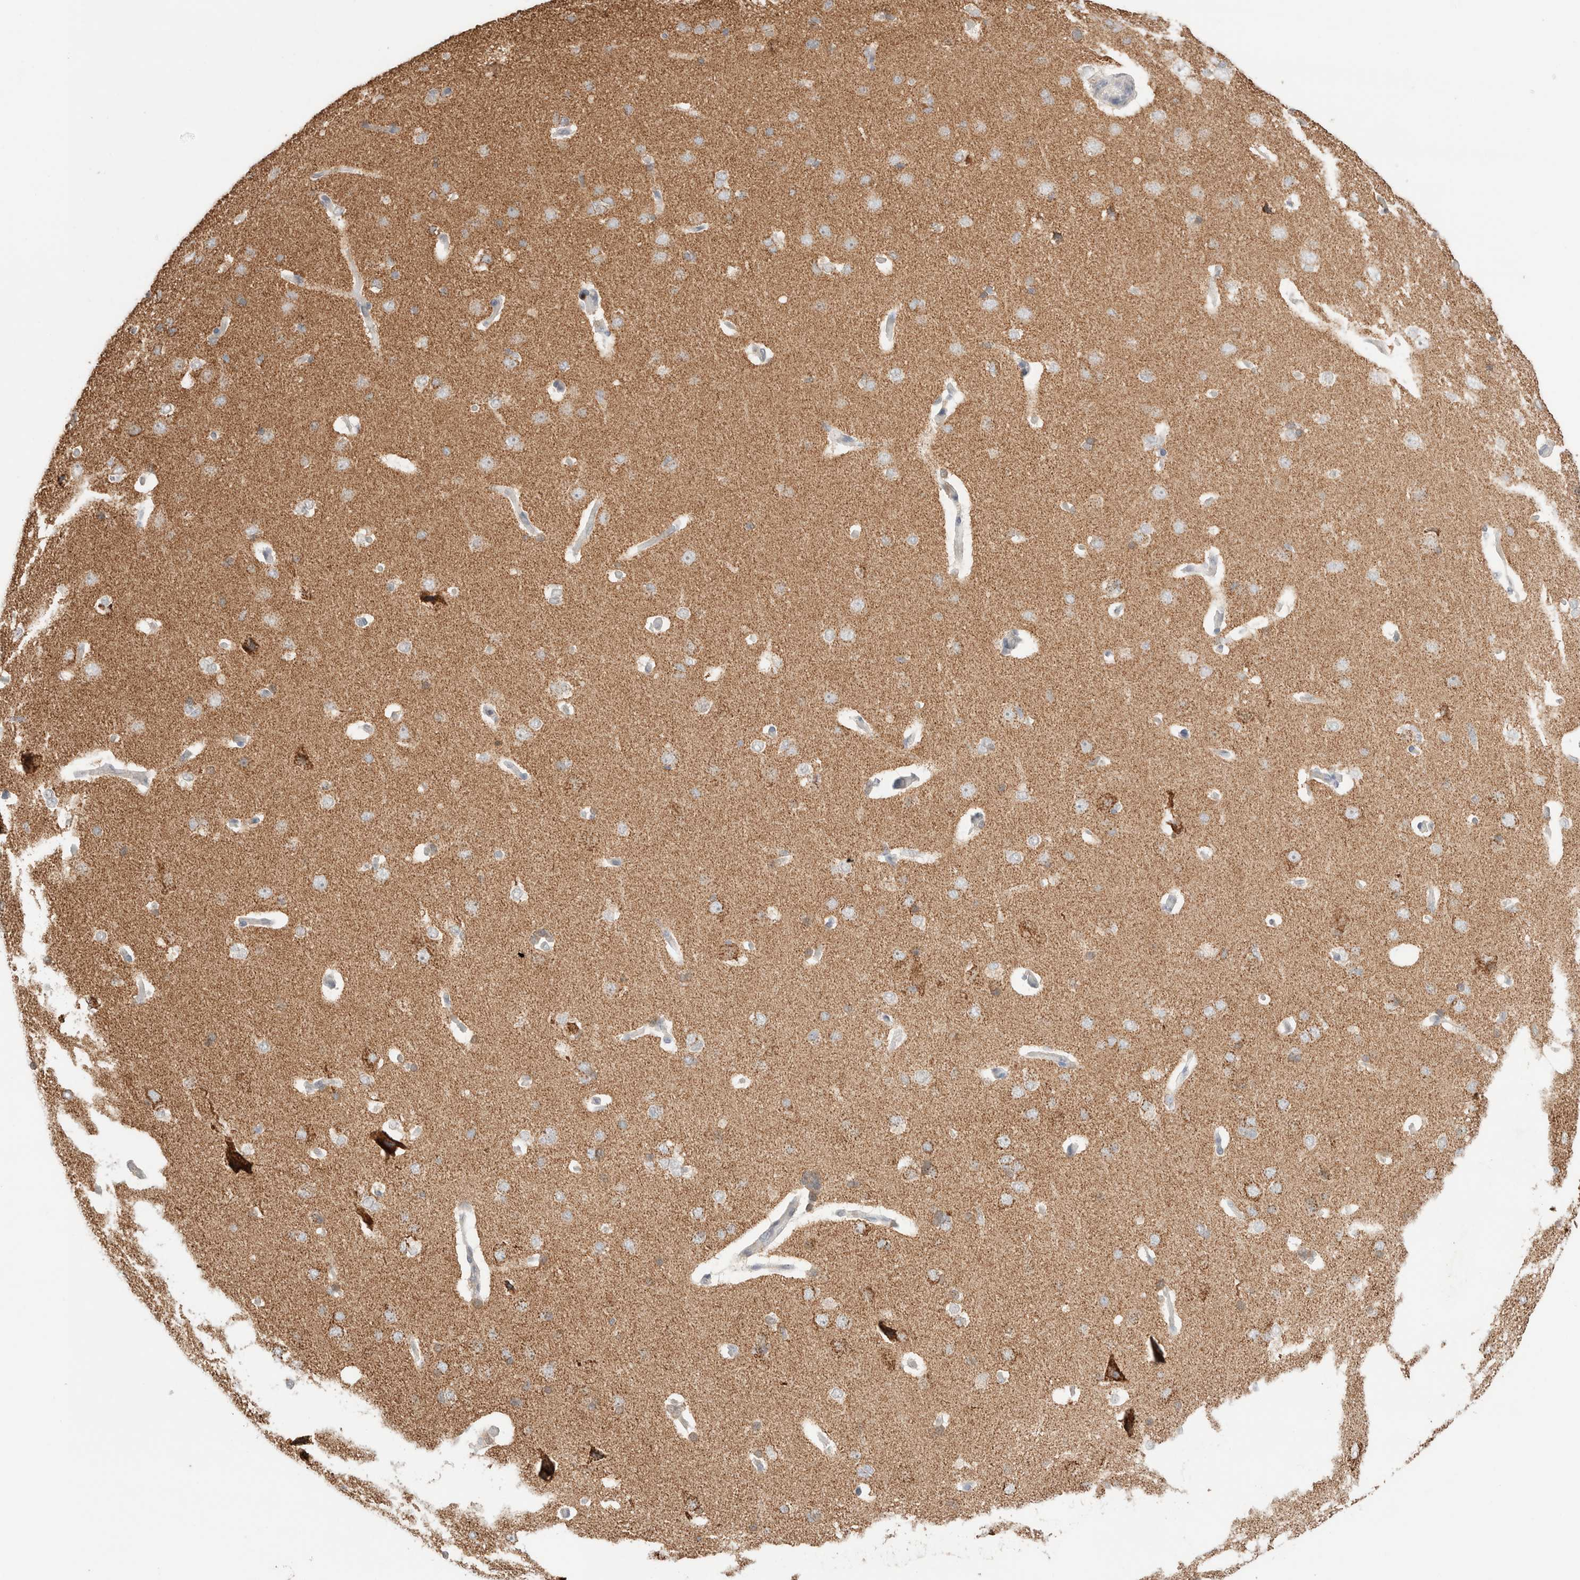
{"staining": {"intensity": "negative", "quantity": "none", "location": "none"}, "tissue": "cerebral cortex", "cell_type": "Endothelial cells", "image_type": "normal", "snomed": [{"axis": "morphology", "description": "Normal tissue, NOS"}, {"axis": "topography", "description": "Cerebral cortex"}], "caption": "High magnification brightfield microscopy of benign cerebral cortex stained with DAB (3,3'-diaminobenzidine) (brown) and counterstained with hematoxylin (blue): endothelial cells show no significant staining.", "gene": "TRIM41", "patient": {"sex": "male", "age": 62}}